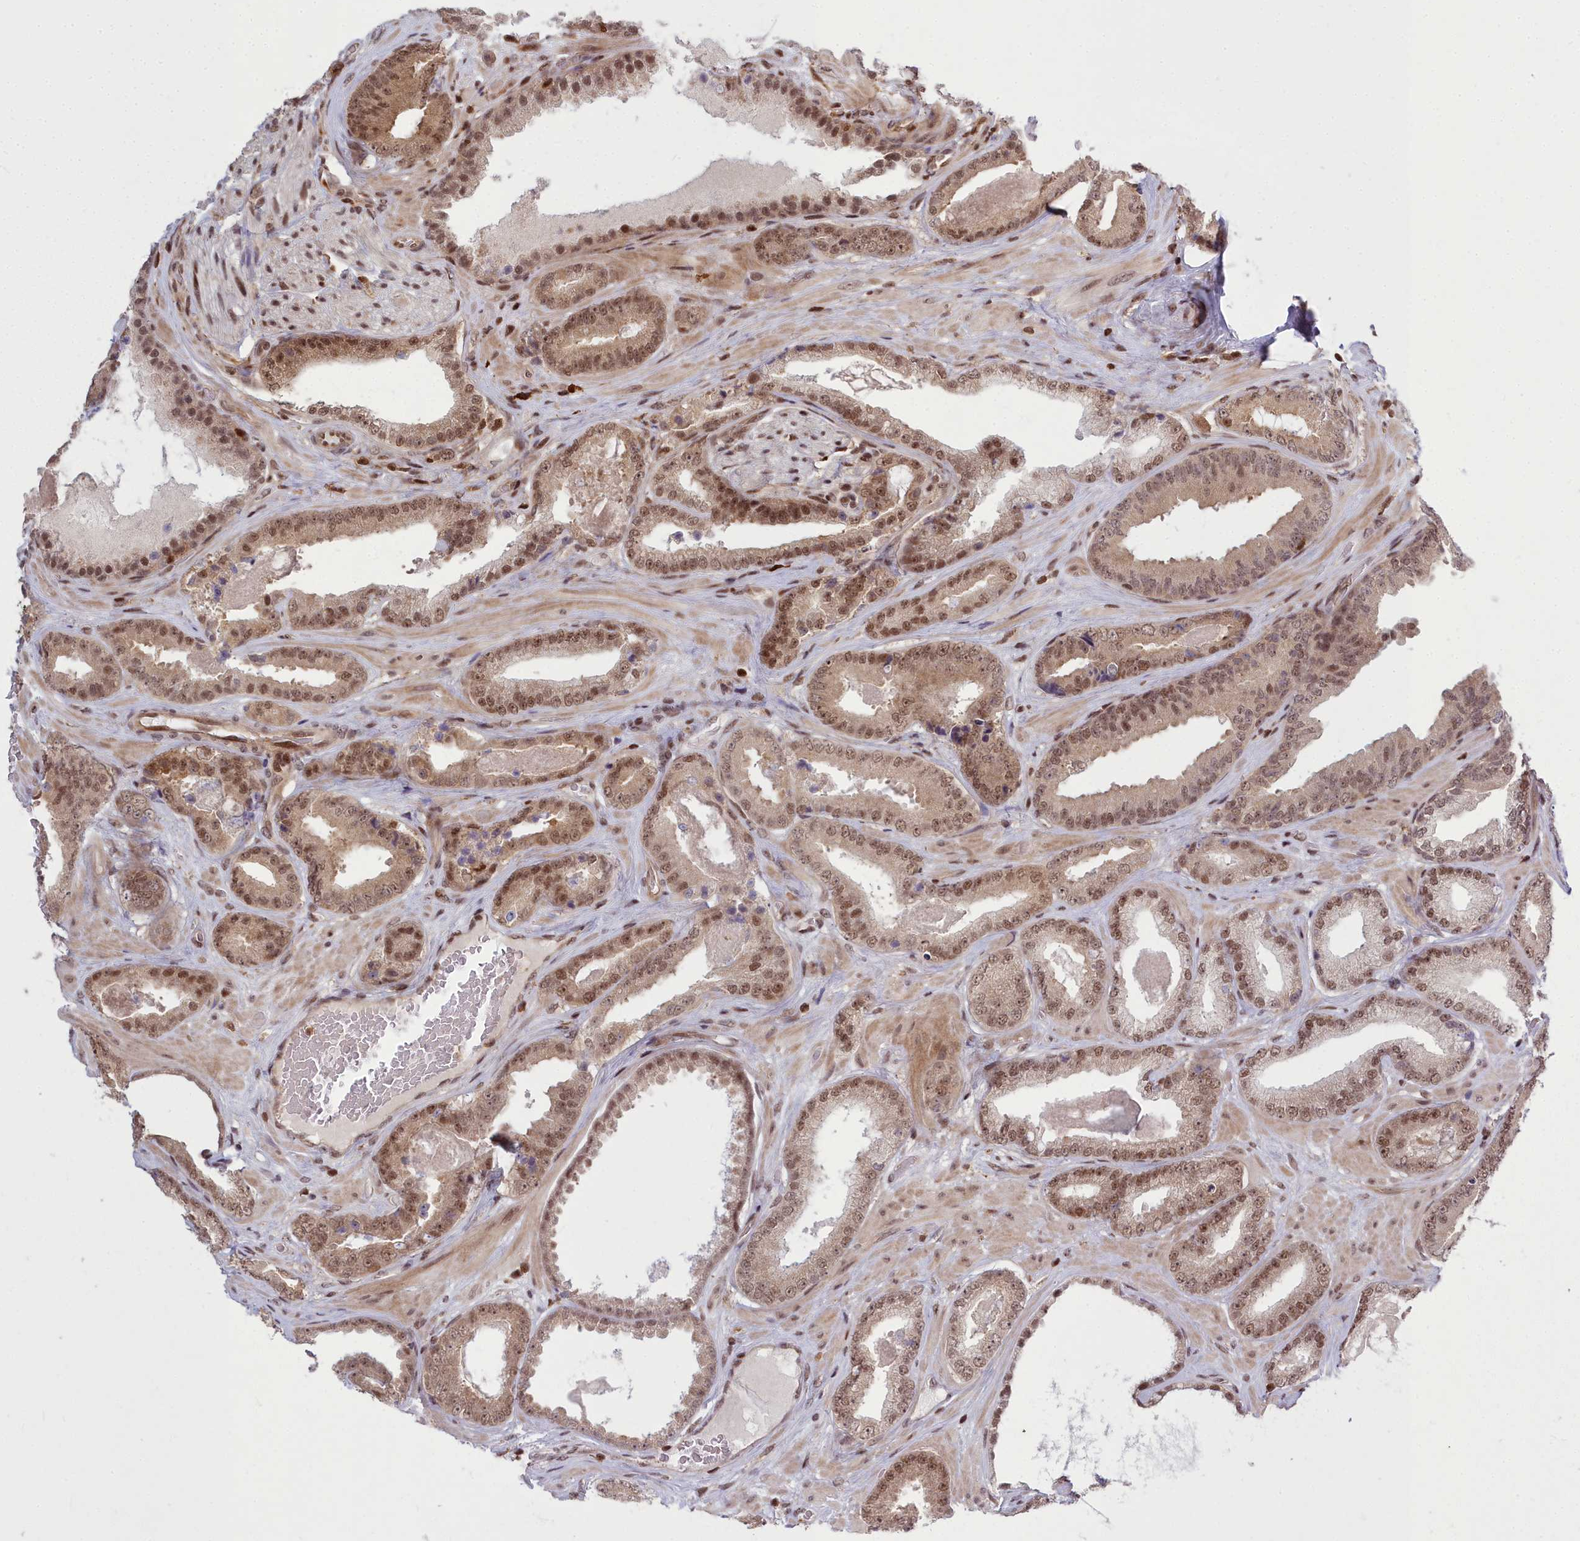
{"staining": {"intensity": "moderate", "quantity": ">75%", "location": "nuclear"}, "tissue": "prostate cancer", "cell_type": "Tumor cells", "image_type": "cancer", "snomed": [{"axis": "morphology", "description": "Adenocarcinoma, Low grade"}, {"axis": "topography", "description": "Prostate"}], "caption": "Moderate nuclear protein expression is seen in approximately >75% of tumor cells in prostate cancer.", "gene": "GMEB1", "patient": {"sex": "male", "age": 57}}